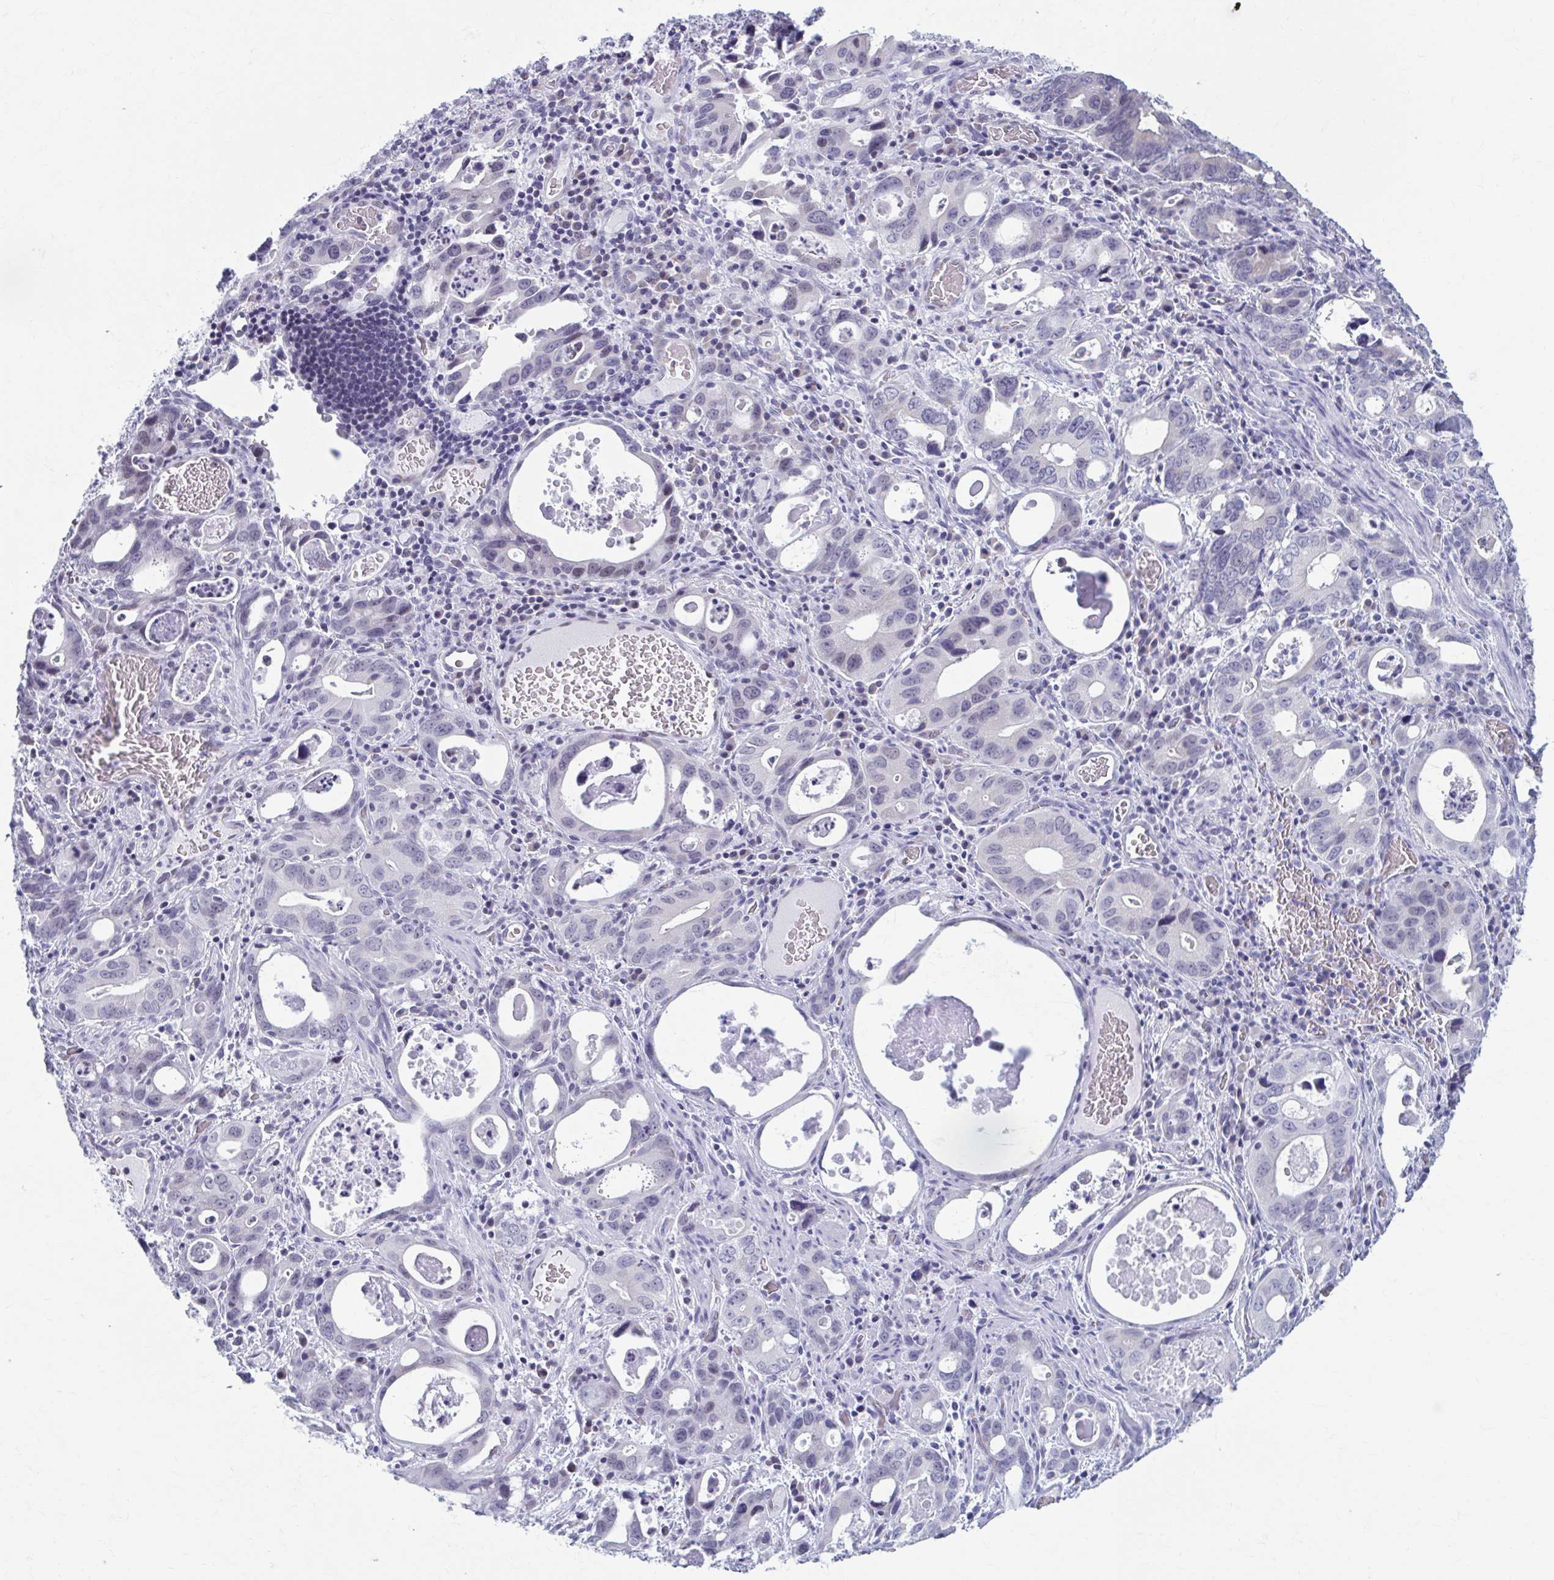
{"staining": {"intensity": "negative", "quantity": "none", "location": "none"}, "tissue": "stomach cancer", "cell_type": "Tumor cells", "image_type": "cancer", "snomed": [{"axis": "morphology", "description": "Adenocarcinoma, NOS"}, {"axis": "topography", "description": "Stomach, upper"}], "caption": "Stomach adenocarcinoma stained for a protein using IHC shows no positivity tumor cells.", "gene": "CCDC105", "patient": {"sex": "male", "age": 74}}